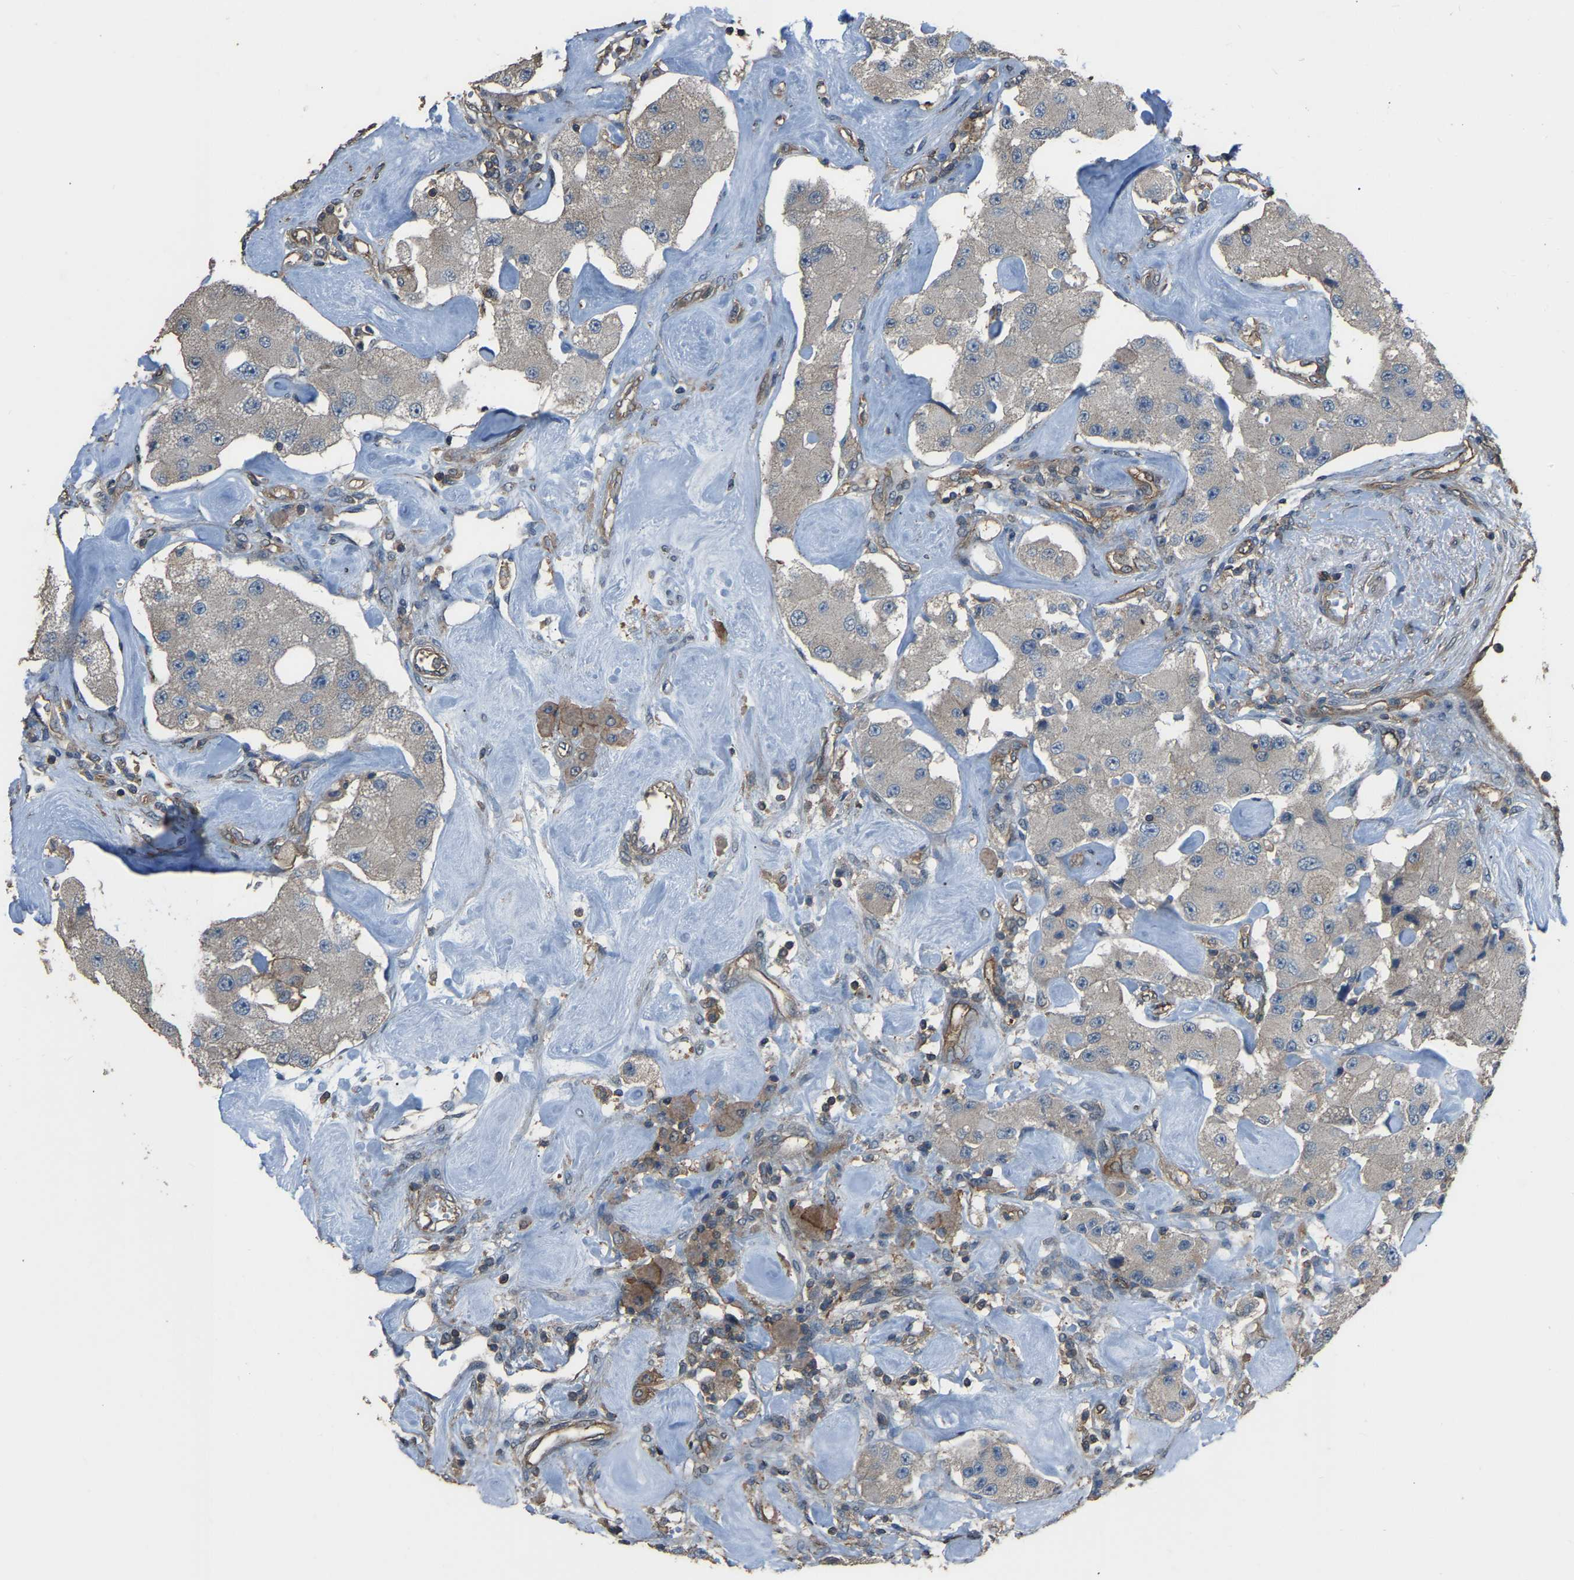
{"staining": {"intensity": "negative", "quantity": "none", "location": "none"}, "tissue": "carcinoid", "cell_type": "Tumor cells", "image_type": "cancer", "snomed": [{"axis": "morphology", "description": "Carcinoid, malignant, NOS"}, {"axis": "topography", "description": "Pancreas"}], "caption": "Immunohistochemical staining of human malignant carcinoid exhibits no significant expression in tumor cells.", "gene": "SLC4A2", "patient": {"sex": "male", "age": 41}}